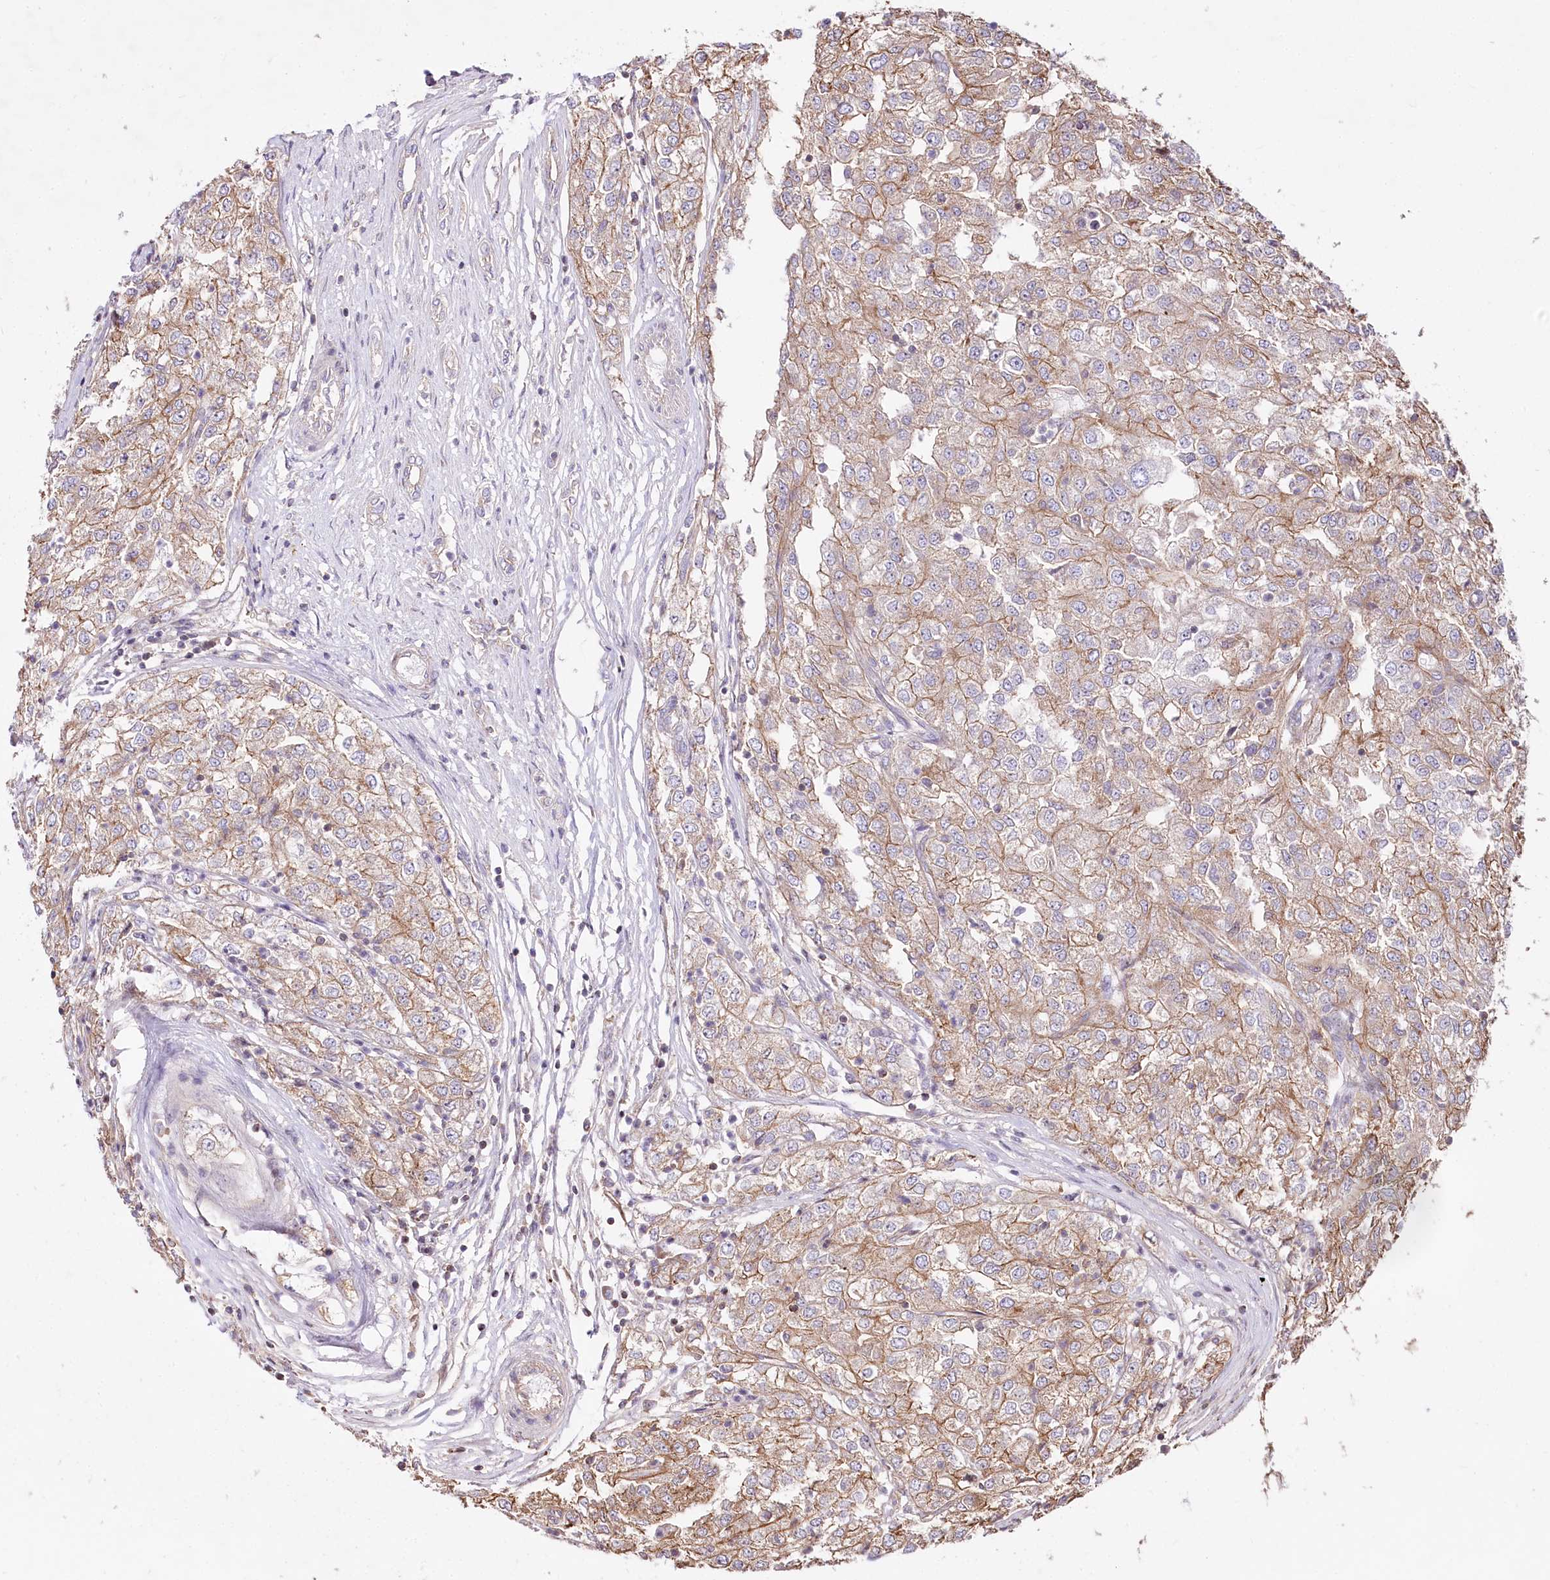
{"staining": {"intensity": "moderate", "quantity": "25%-75%", "location": "cytoplasmic/membranous"}, "tissue": "renal cancer", "cell_type": "Tumor cells", "image_type": "cancer", "snomed": [{"axis": "morphology", "description": "Adenocarcinoma, NOS"}, {"axis": "topography", "description": "Kidney"}], "caption": "Tumor cells display medium levels of moderate cytoplasmic/membranous expression in about 25%-75% of cells in human renal cancer.", "gene": "ZFYVE27", "patient": {"sex": "female", "age": 54}}